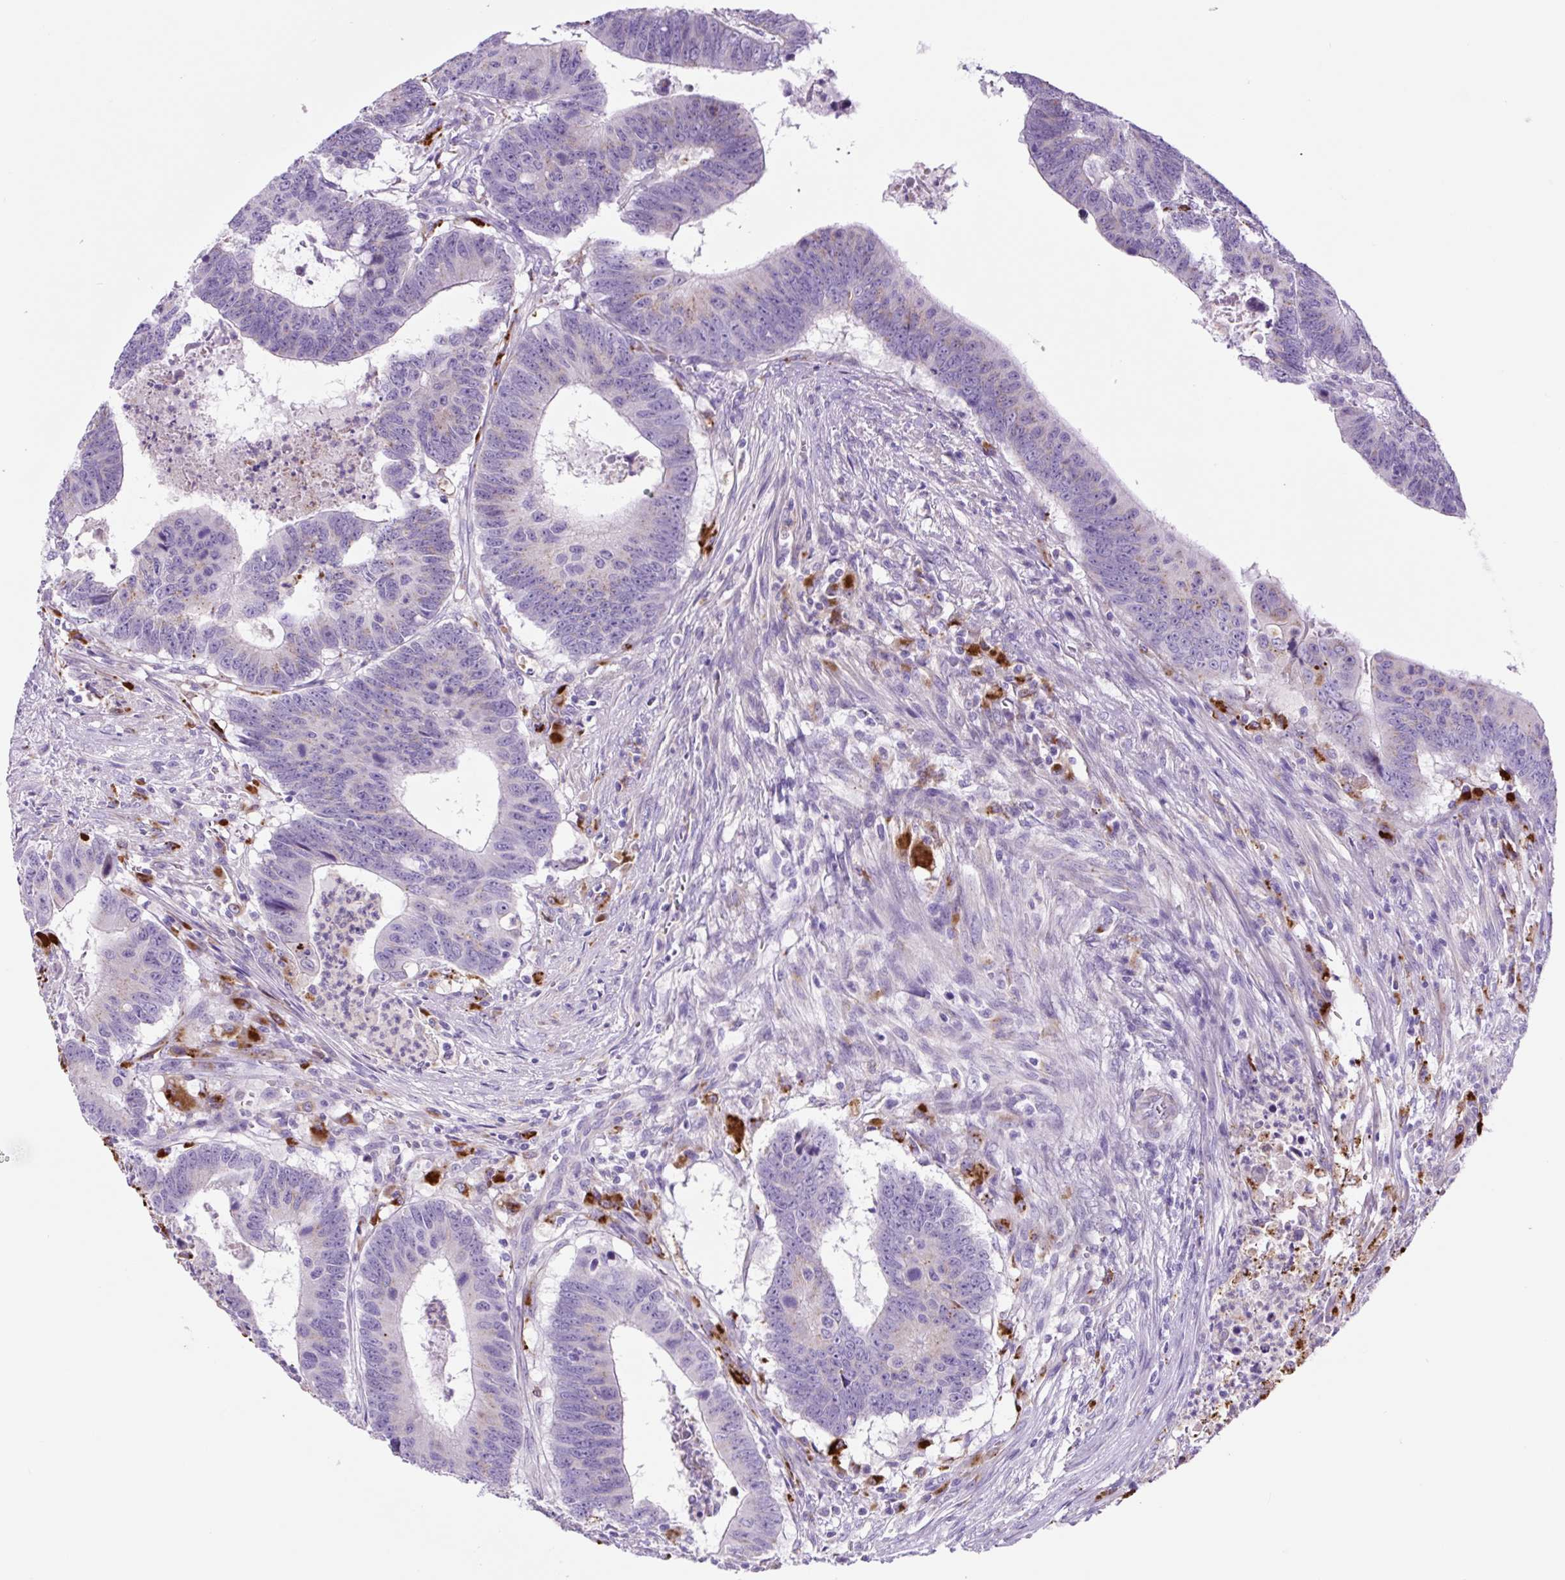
{"staining": {"intensity": "negative", "quantity": "none", "location": "none"}, "tissue": "colorectal cancer", "cell_type": "Tumor cells", "image_type": "cancer", "snomed": [{"axis": "morphology", "description": "Adenocarcinoma, NOS"}, {"axis": "topography", "description": "Colon"}], "caption": "Immunohistochemistry histopathology image of neoplastic tissue: colorectal cancer stained with DAB exhibits no significant protein staining in tumor cells.", "gene": "LCN10", "patient": {"sex": "male", "age": 62}}